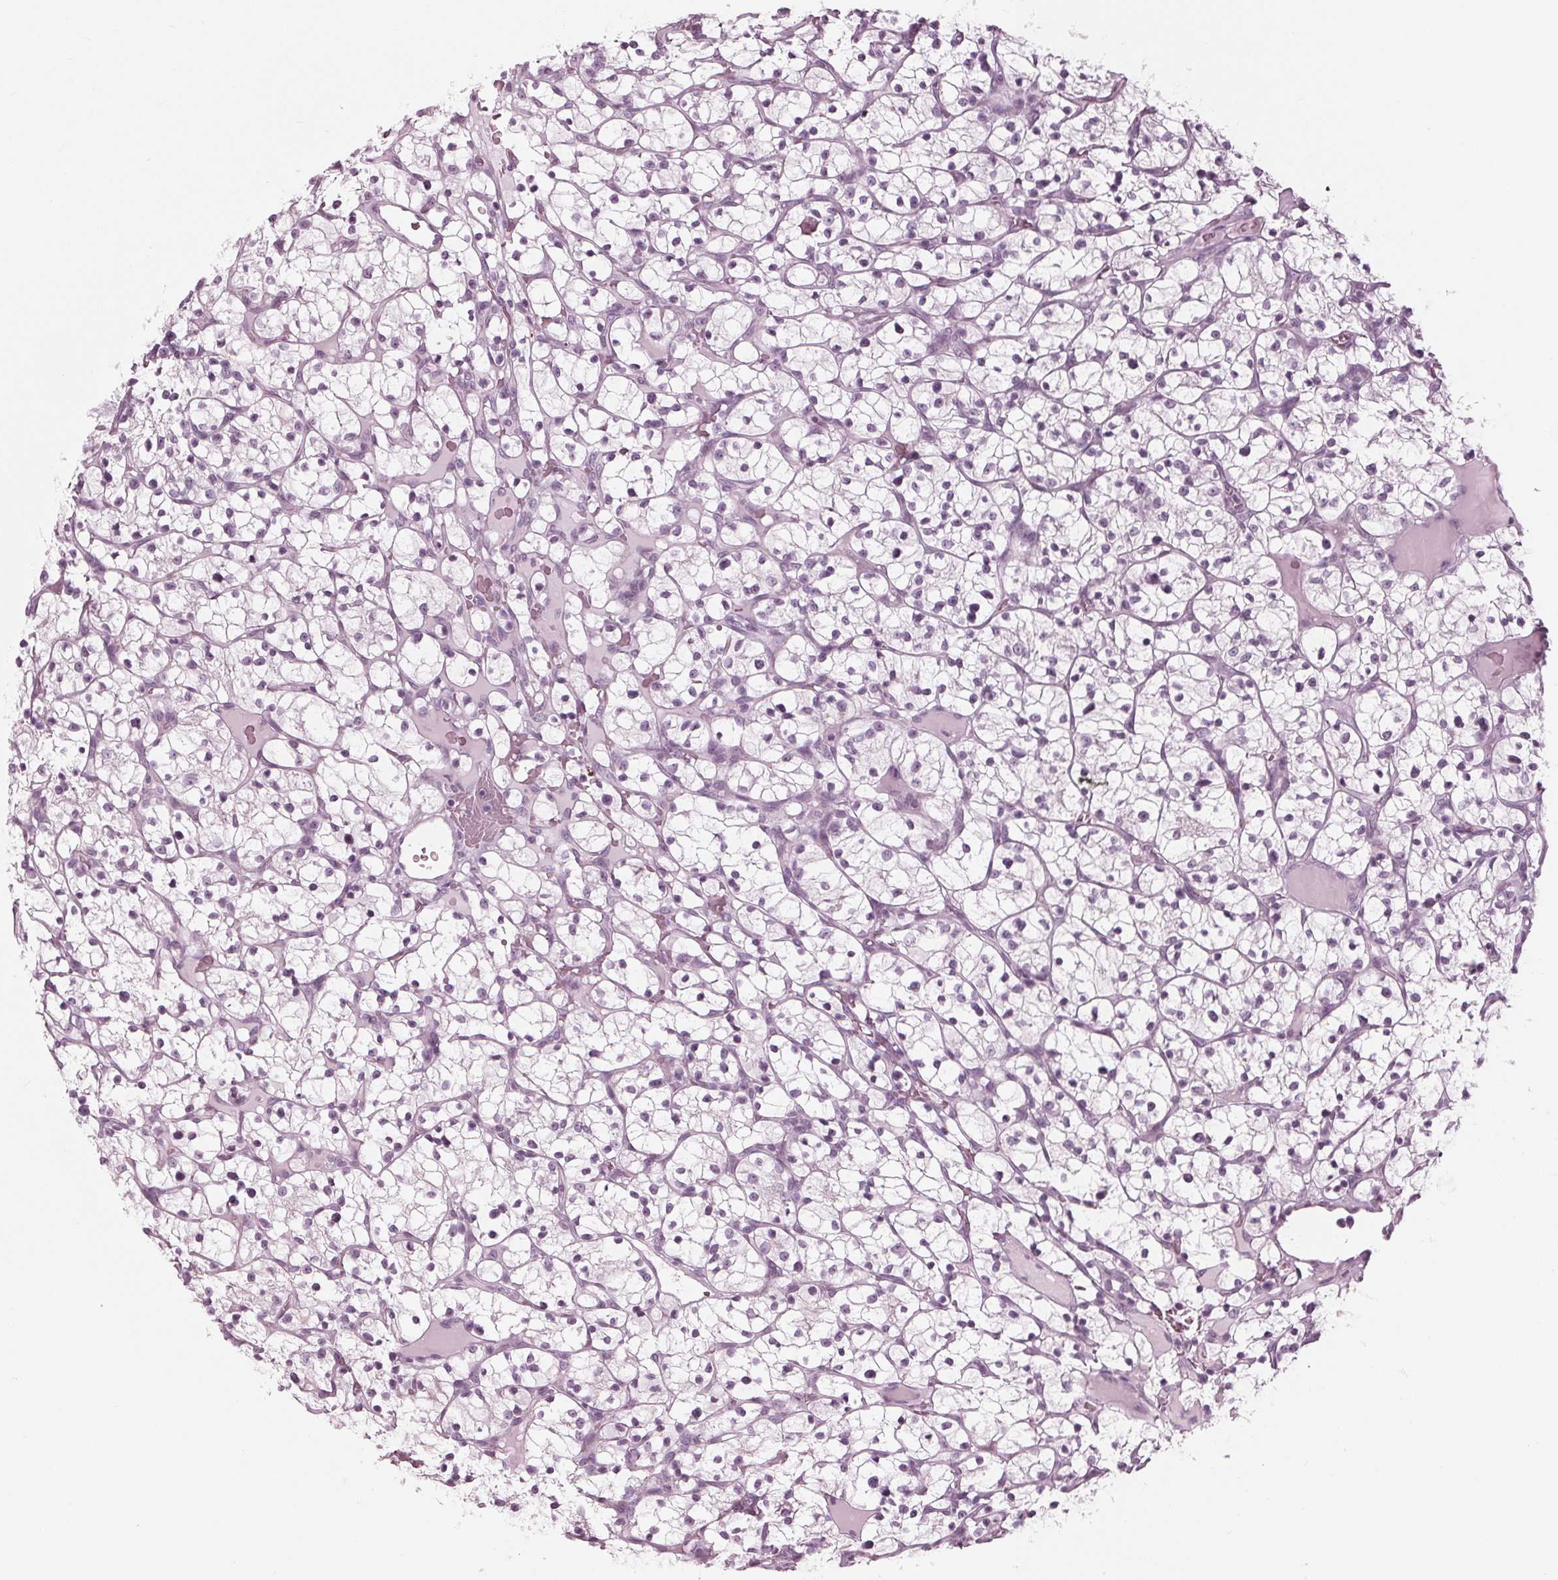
{"staining": {"intensity": "negative", "quantity": "none", "location": "none"}, "tissue": "renal cancer", "cell_type": "Tumor cells", "image_type": "cancer", "snomed": [{"axis": "morphology", "description": "Adenocarcinoma, NOS"}, {"axis": "topography", "description": "Kidney"}], "caption": "Immunohistochemistry (IHC) histopathology image of human renal adenocarcinoma stained for a protein (brown), which displays no staining in tumor cells. The staining is performed using DAB brown chromogen with nuclei counter-stained in using hematoxylin.", "gene": "KRT28", "patient": {"sex": "female", "age": 64}}